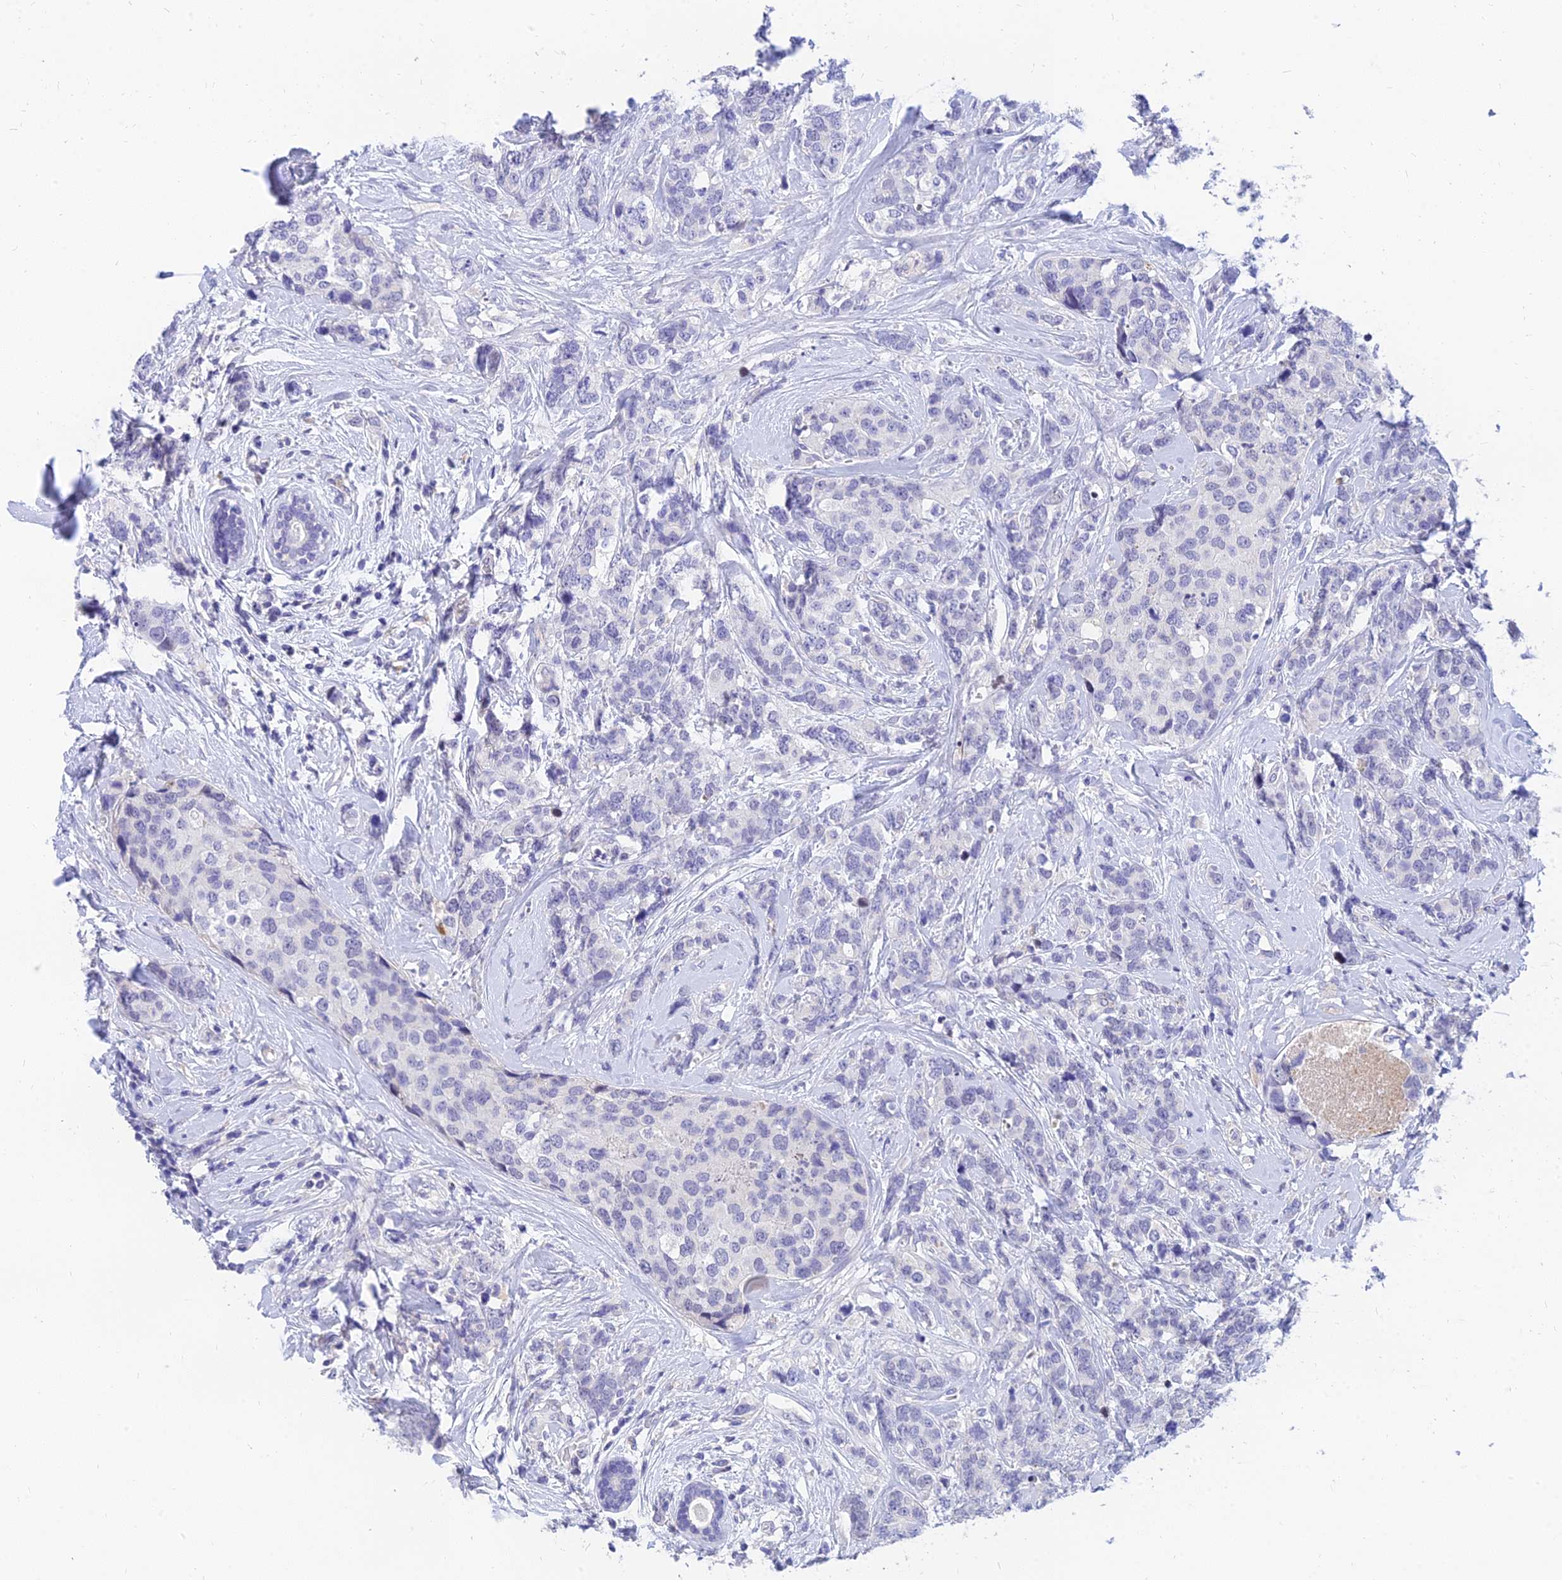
{"staining": {"intensity": "negative", "quantity": "none", "location": "none"}, "tissue": "breast cancer", "cell_type": "Tumor cells", "image_type": "cancer", "snomed": [{"axis": "morphology", "description": "Lobular carcinoma"}, {"axis": "topography", "description": "Breast"}], "caption": "This is a image of IHC staining of breast lobular carcinoma, which shows no positivity in tumor cells. (Brightfield microscopy of DAB (3,3'-diaminobenzidine) immunohistochemistry (IHC) at high magnification).", "gene": "TMEM161B", "patient": {"sex": "female", "age": 59}}